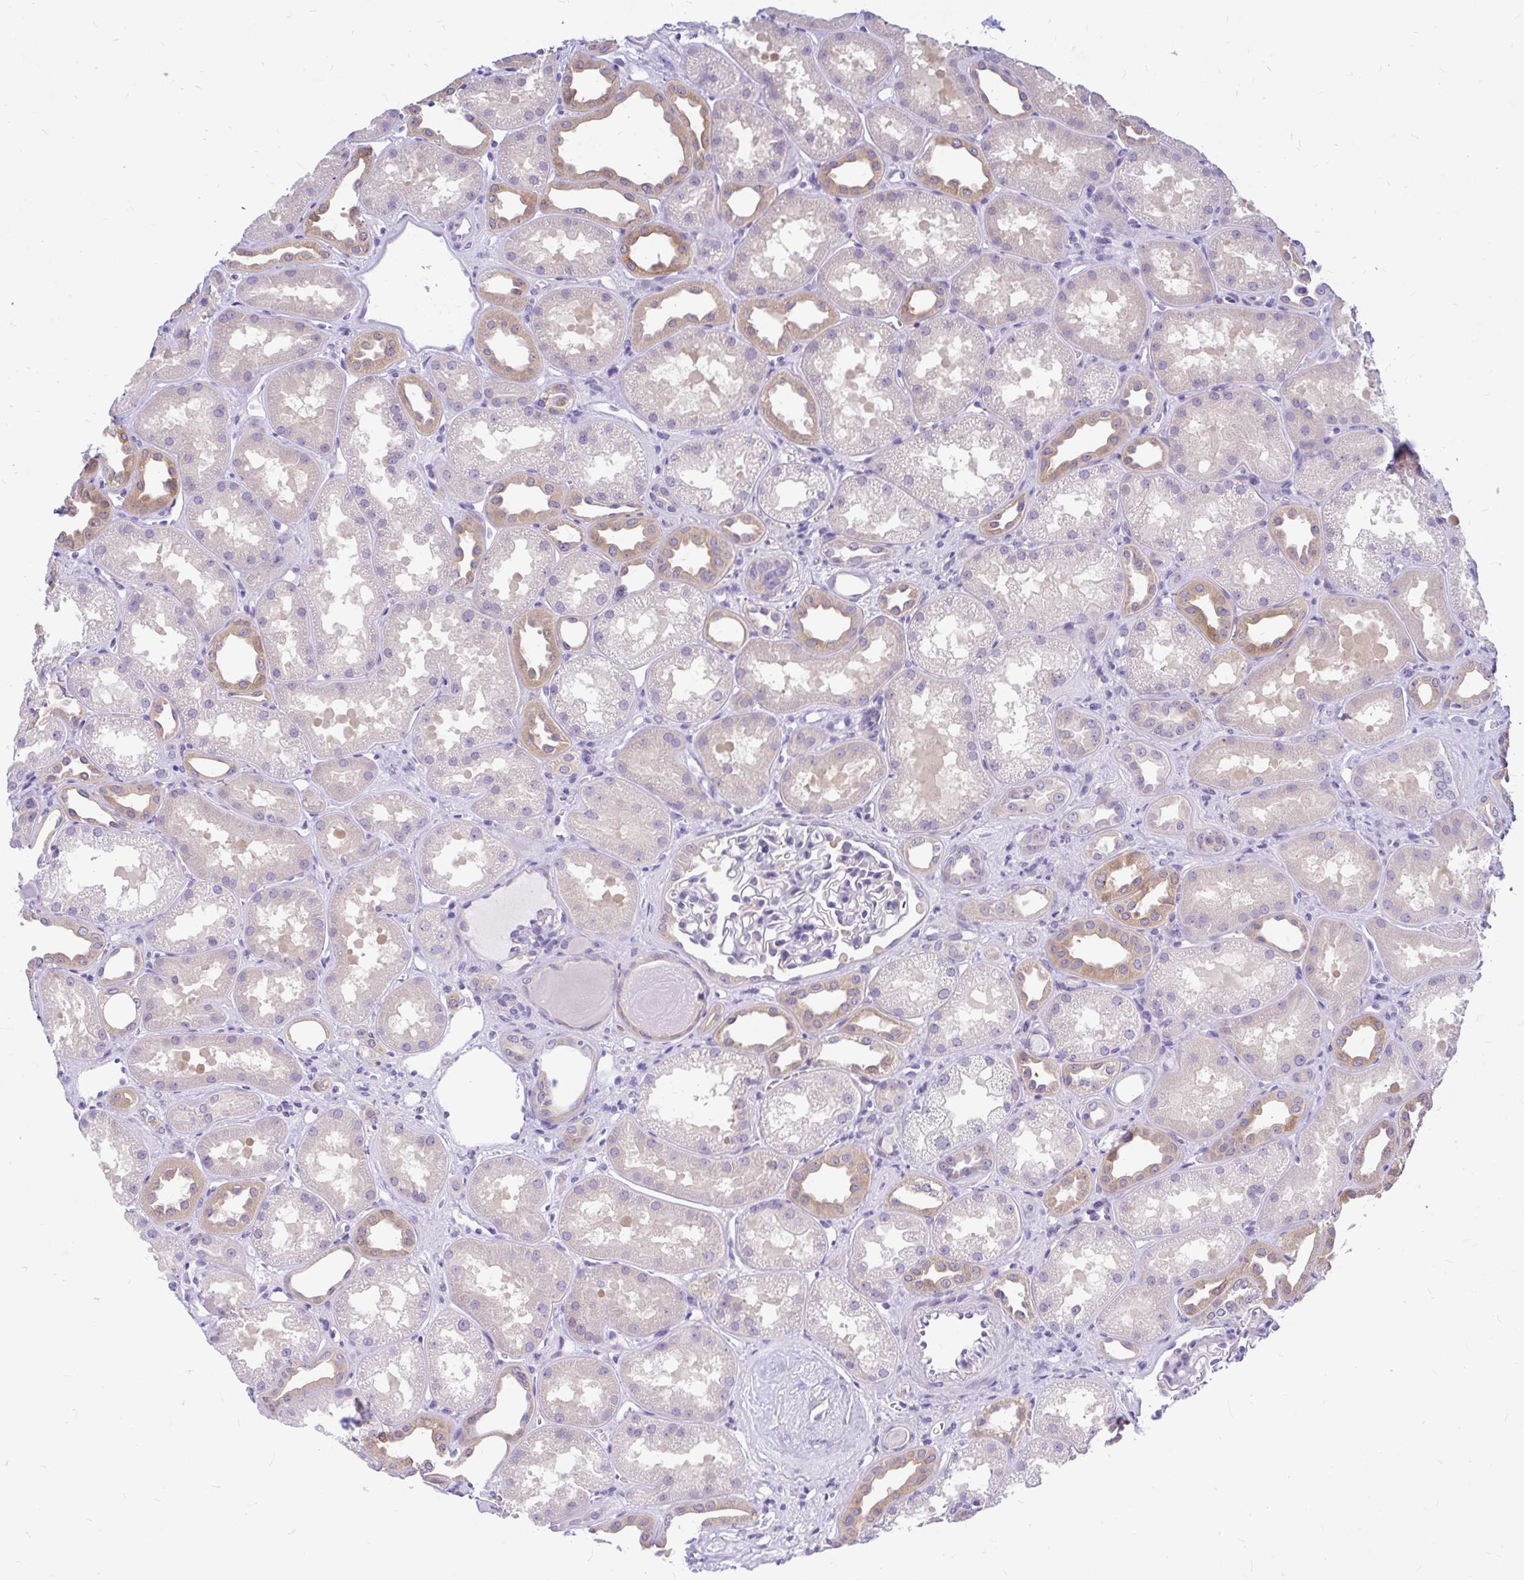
{"staining": {"intensity": "negative", "quantity": "none", "location": "none"}, "tissue": "kidney", "cell_type": "Cells in glomeruli", "image_type": "normal", "snomed": [{"axis": "morphology", "description": "Normal tissue, NOS"}, {"axis": "topography", "description": "Kidney"}], "caption": "This image is of unremarkable kidney stained with immunohistochemistry (IHC) to label a protein in brown with the nuclei are counter-stained blue. There is no positivity in cells in glomeruli.", "gene": "MAP1LC3A", "patient": {"sex": "male", "age": 61}}